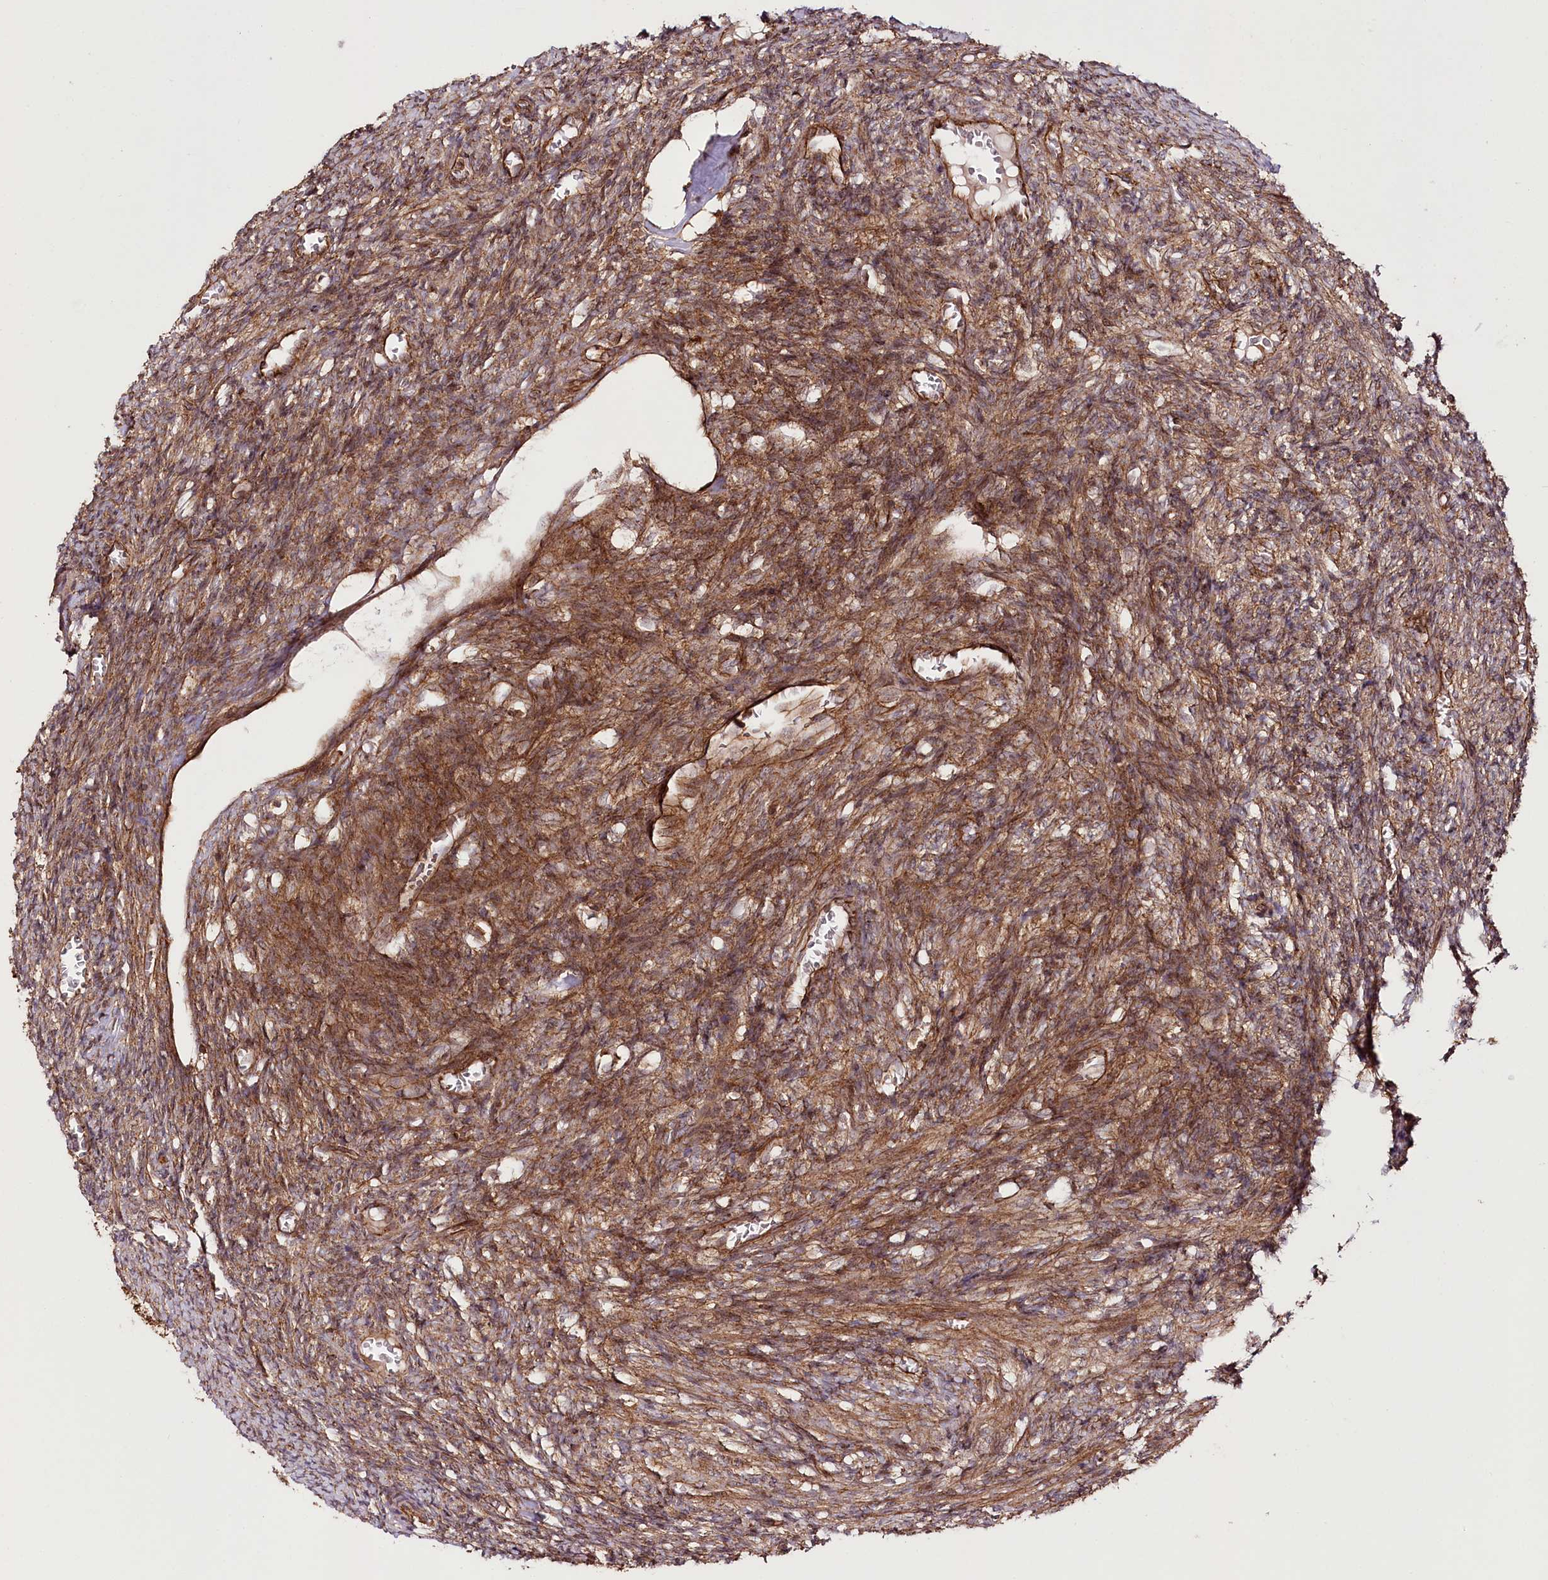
{"staining": {"intensity": "moderate", "quantity": ">75%", "location": "cytoplasmic/membranous"}, "tissue": "ovary", "cell_type": "Ovarian stroma cells", "image_type": "normal", "snomed": [{"axis": "morphology", "description": "Normal tissue, NOS"}, {"axis": "topography", "description": "Ovary"}], "caption": "Ovarian stroma cells demonstrate moderate cytoplasmic/membranous positivity in about >75% of cells in normal ovary. Ihc stains the protein of interest in brown and the nuclei are stained blue.", "gene": "DHX29", "patient": {"sex": "female", "age": 27}}